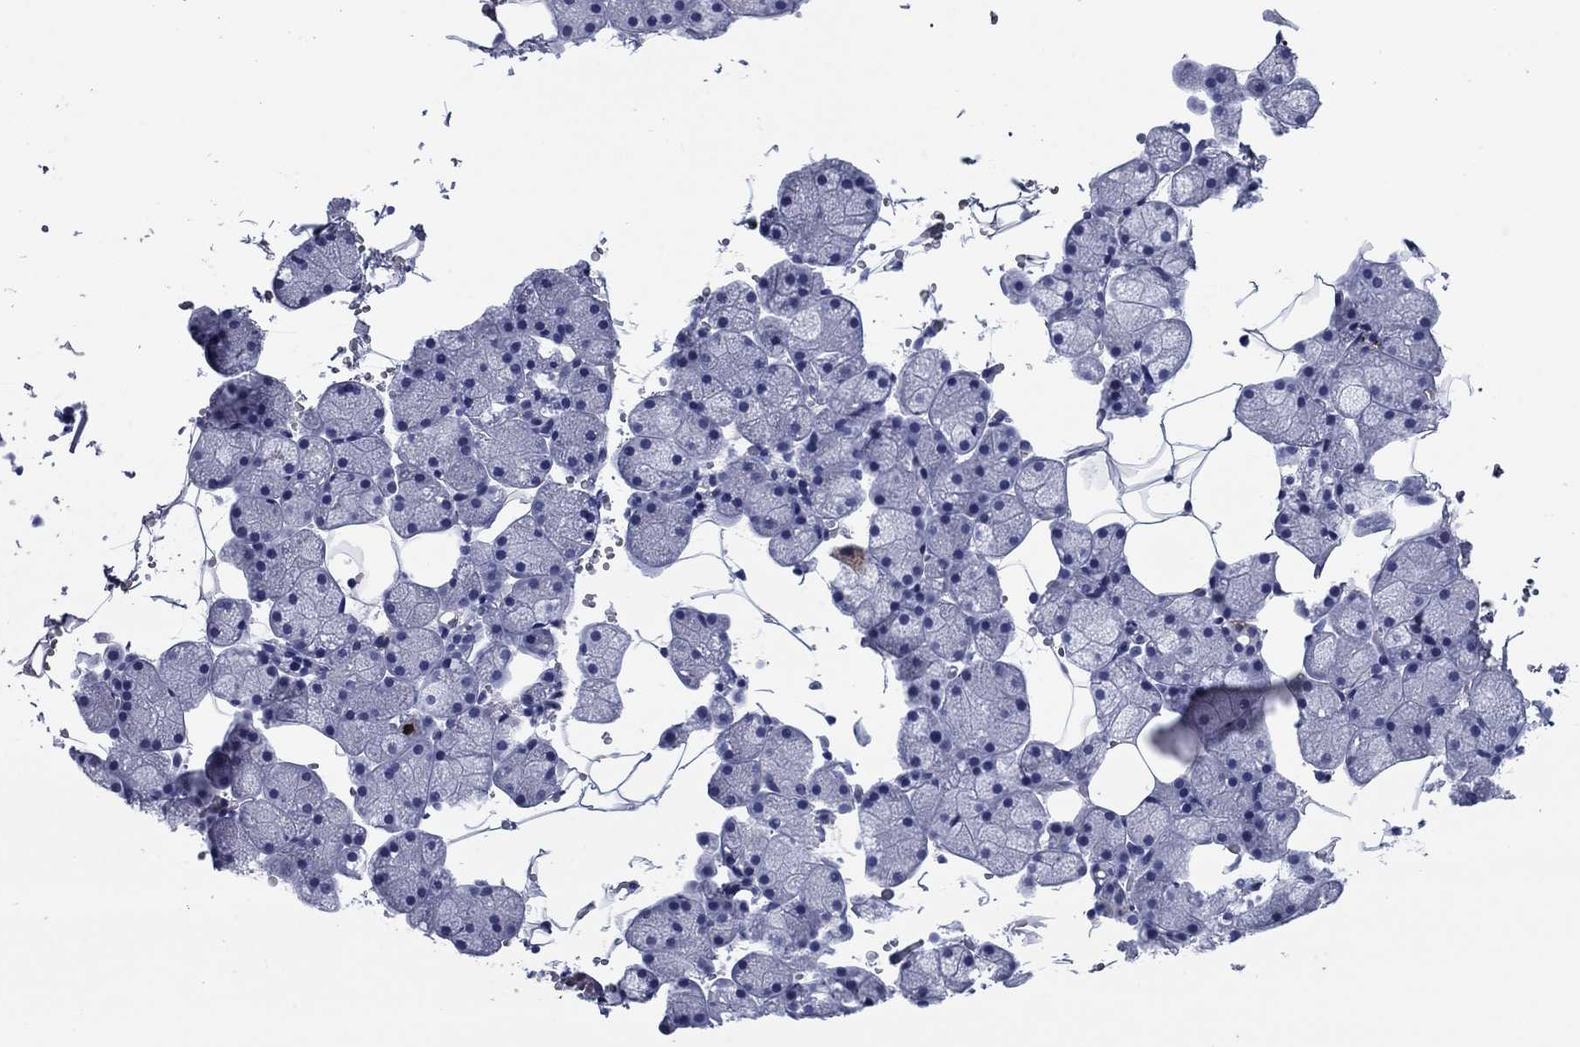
{"staining": {"intensity": "moderate", "quantity": "<25%", "location": "cytoplasmic/membranous"}, "tissue": "salivary gland", "cell_type": "Glandular cells", "image_type": "normal", "snomed": [{"axis": "morphology", "description": "Normal tissue, NOS"}, {"axis": "topography", "description": "Salivary gland"}], "caption": "Immunohistochemical staining of normal salivary gland displays low levels of moderate cytoplasmic/membranous positivity in approximately <25% of glandular cells.", "gene": "STMN1", "patient": {"sex": "male", "age": 38}}